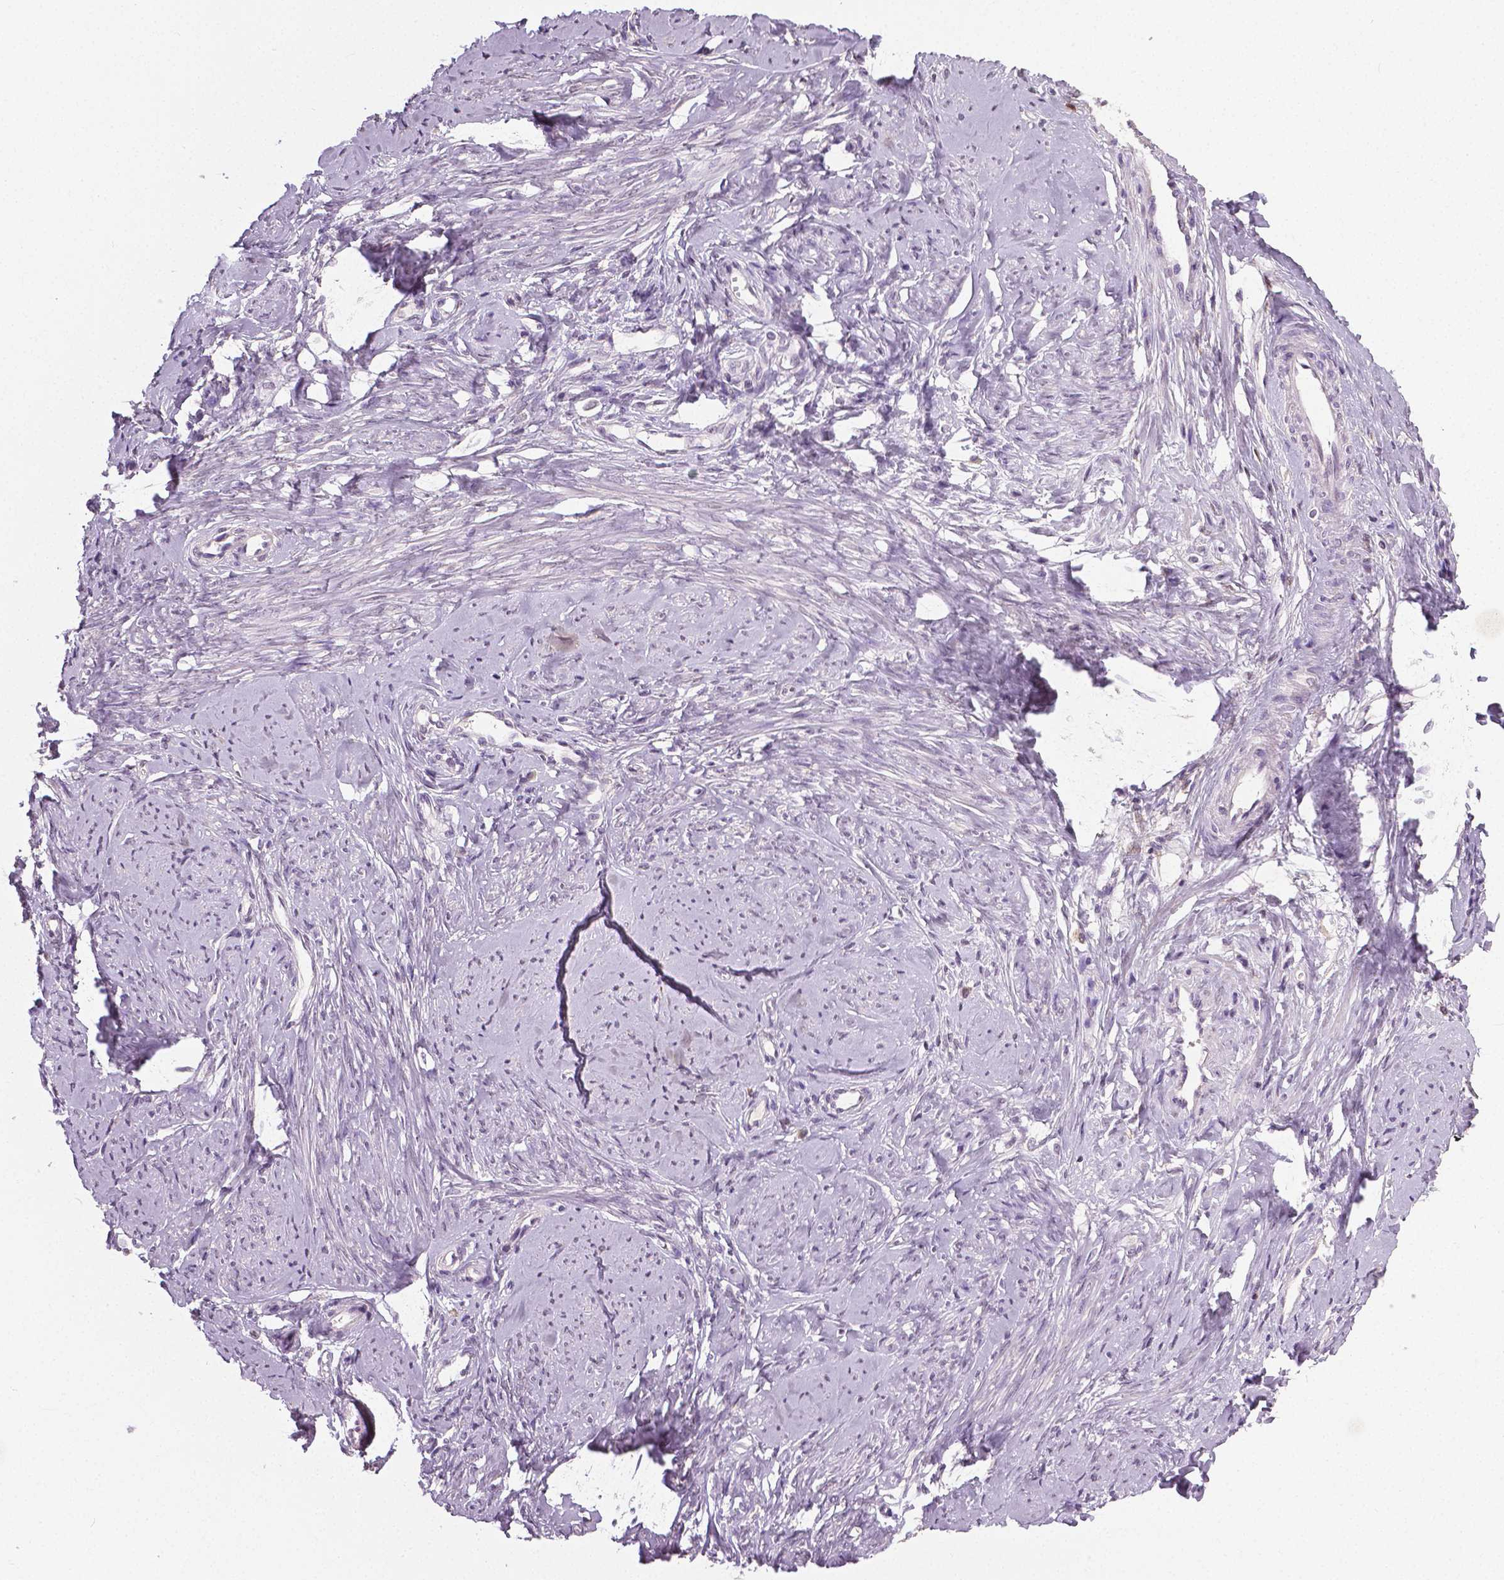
{"staining": {"intensity": "negative", "quantity": "none", "location": "none"}, "tissue": "smooth muscle", "cell_type": "Smooth muscle cells", "image_type": "normal", "snomed": [{"axis": "morphology", "description": "Normal tissue, NOS"}, {"axis": "topography", "description": "Smooth muscle"}], "caption": "The histopathology image exhibits no significant expression in smooth muscle cells of smooth muscle. The staining was performed using DAB (3,3'-diaminobenzidine) to visualize the protein expression in brown, while the nuclei were stained in blue with hematoxylin (Magnification: 20x).", "gene": "NECAB1", "patient": {"sex": "female", "age": 48}}